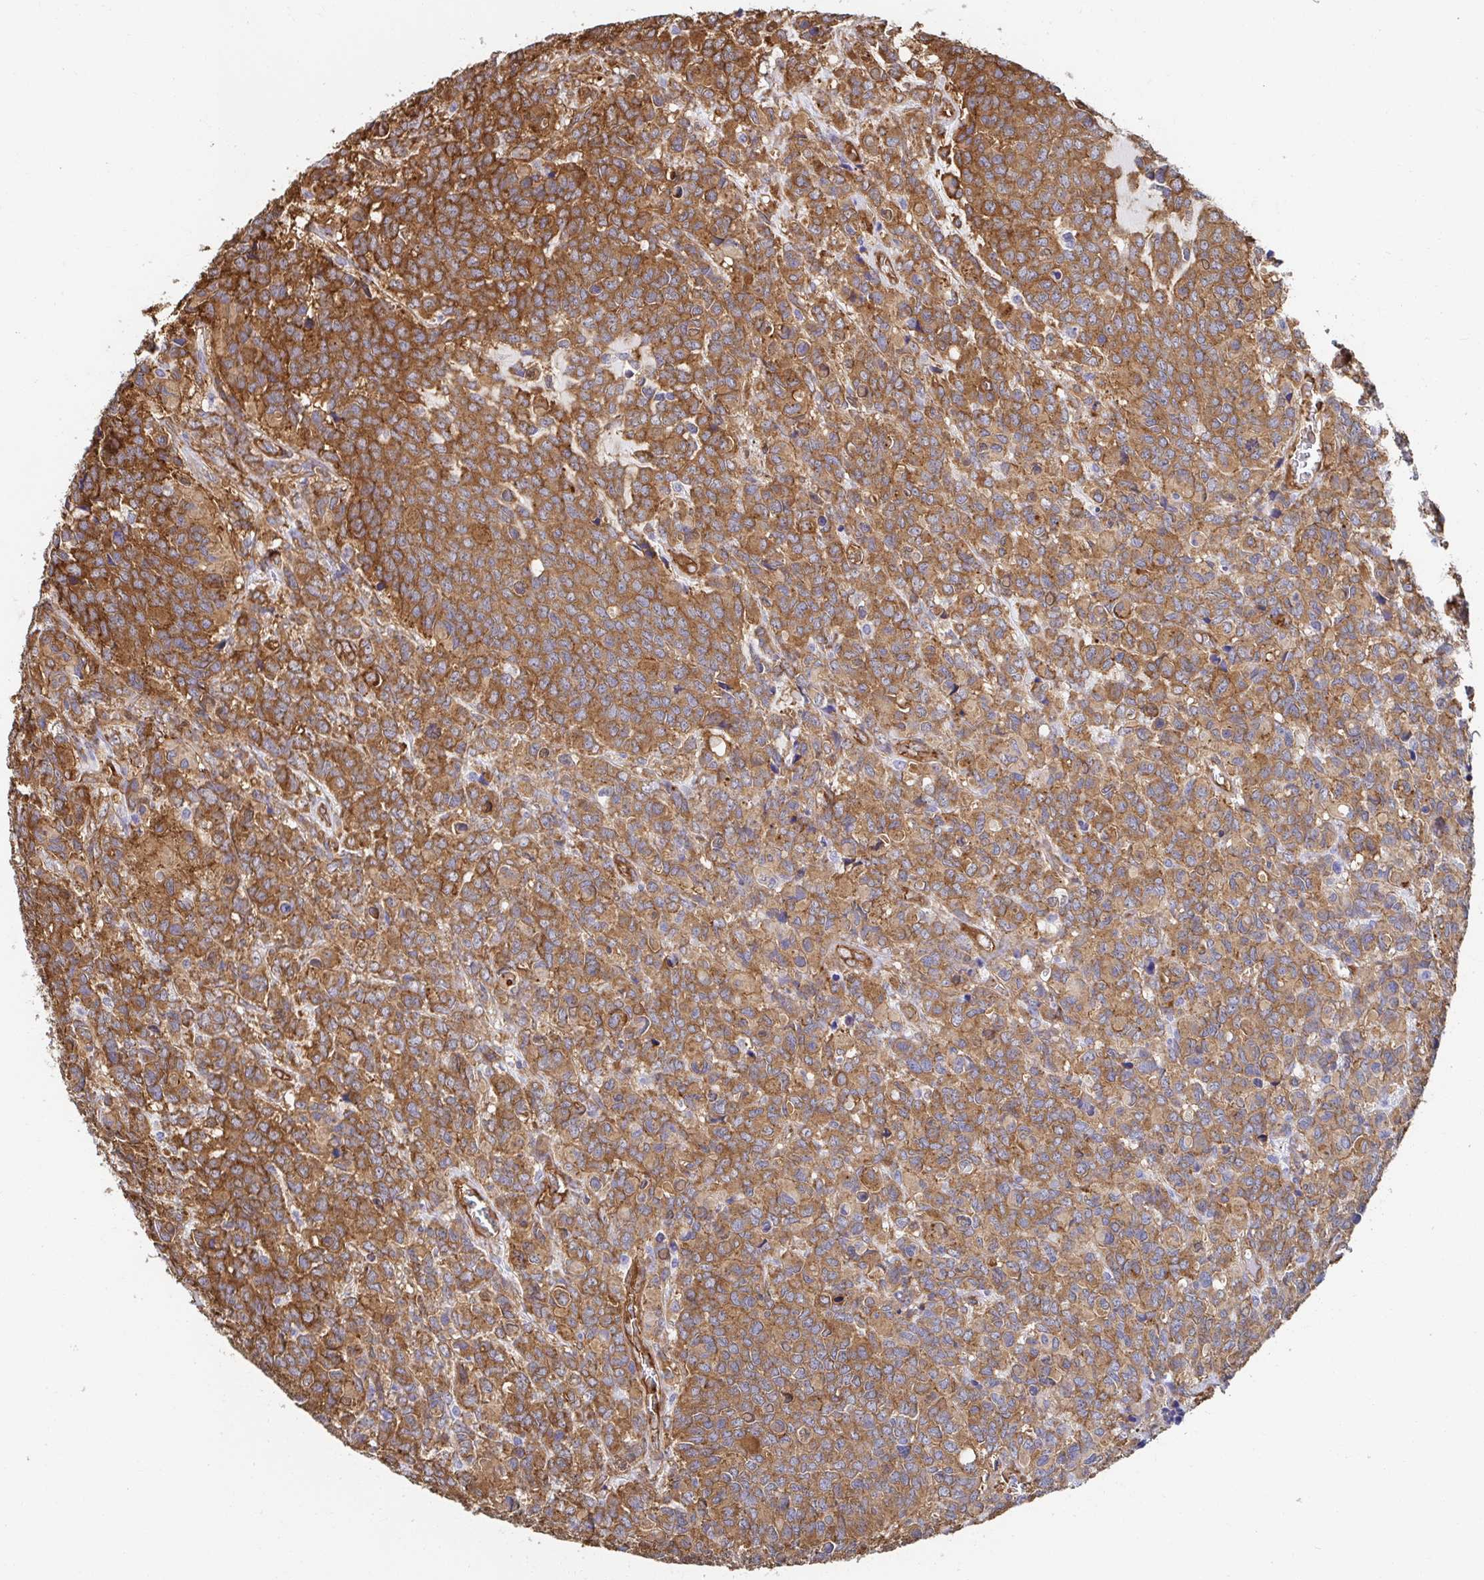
{"staining": {"intensity": "moderate", "quantity": ">75%", "location": "cytoplasmic/membranous"}, "tissue": "glioma", "cell_type": "Tumor cells", "image_type": "cancer", "snomed": [{"axis": "morphology", "description": "Glioma, malignant, High grade"}, {"axis": "topography", "description": "Brain"}], "caption": "High-grade glioma (malignant) stained with DAB immunohistochemistry (IHC) reveals medium levels of moderate cytoplasmic/membranous staining in about >75% of tumor cells.", "gene": "CTTN", "patient": {"sex": "male", "age": 39}}